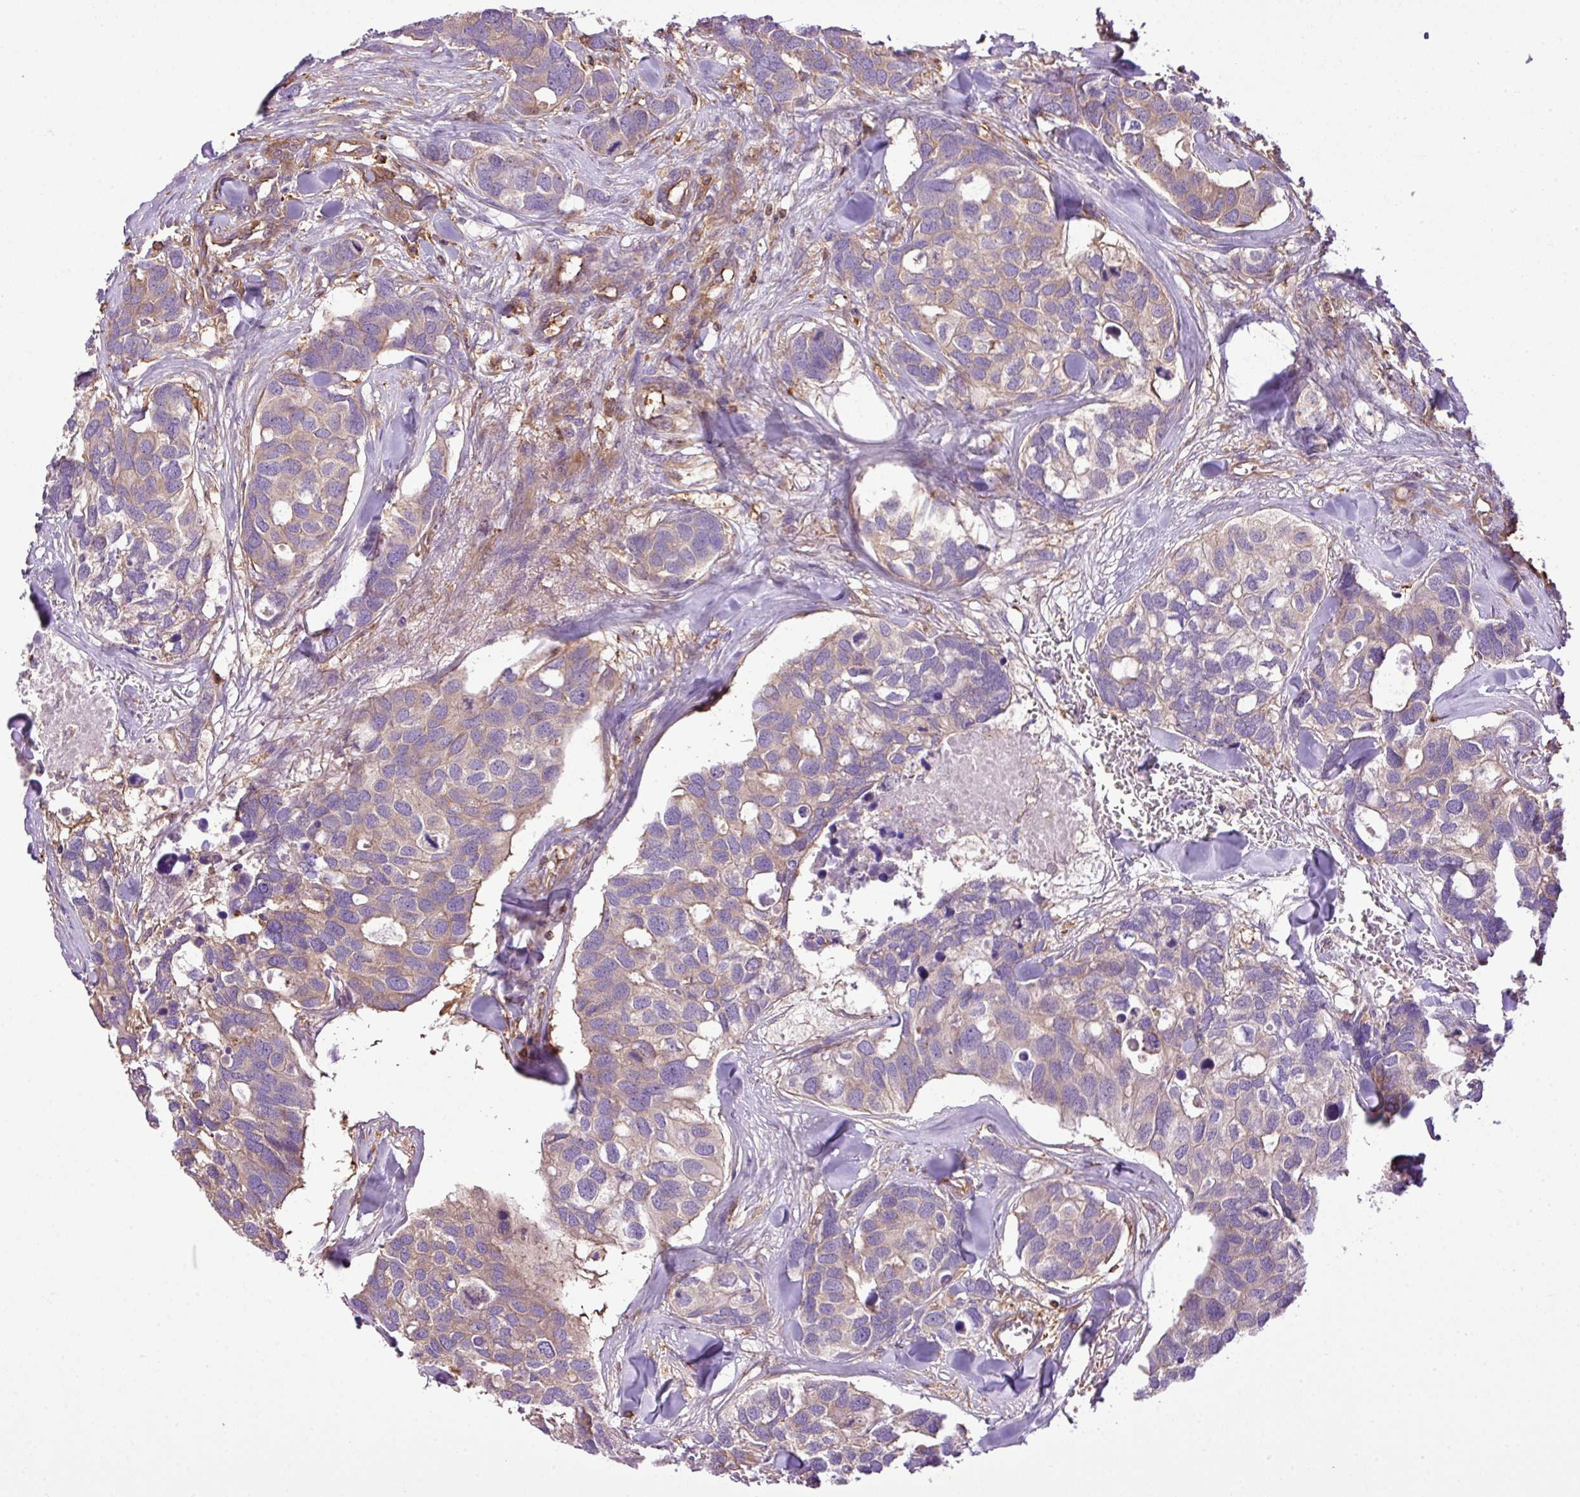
{"staining": {"intensity": "weak", "quantity": "<25%", "location": "cytoplasmic/membranous"}, "tissue": "breast cancer", "cell_type": "Tumor cells", "image_type": "cancer", "snomed": [{"axis": "morphology", "description": "Duct carcinoma"}, {"axis": "topography", "description": "Breast"}], "caption": "The image shows no significant staining in tumor cells of breast cancer. (Immunohistochemistry, brightfield microscopy, high magnification).", "gene": "PGAP6", "patient": {"sex": "female", "age": 83}}